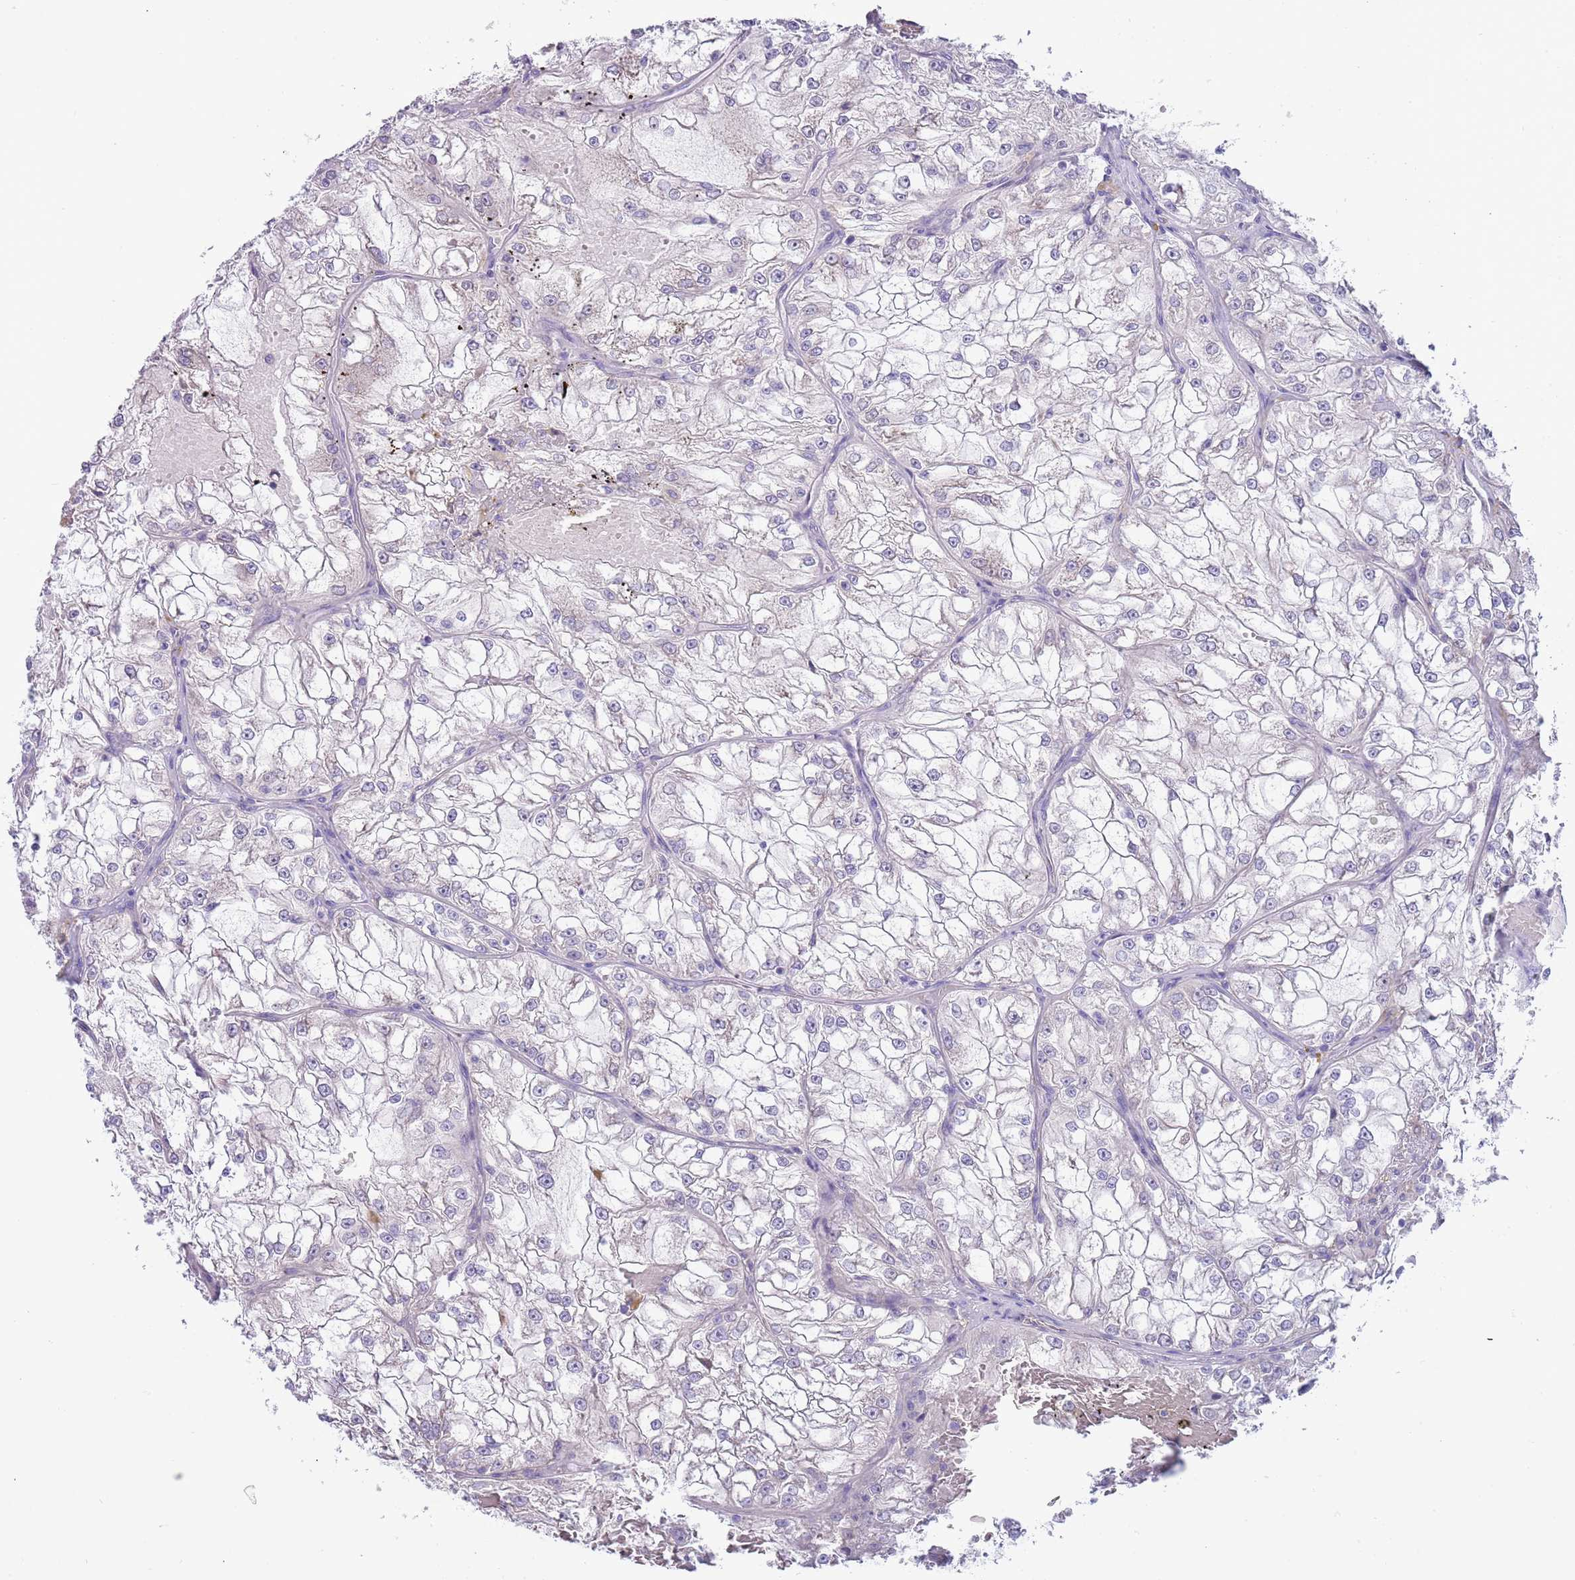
{"staining": {"intensity": "negative", "quantity": "none", "location": "none"}, "tissue": "renal cancer", "cell_type": "Tumor cells", "image_type": "cancer", "snomed": [{"axis": "morphology", "description": "Adenocarcinoma, NOS"}, {"axis": "topography", "description": "Kidney"}], "caption": "An immunohistochemistry photomicrograph of renal cancer is shown. There is no staining in tumor cells of renal cancer.", "gene": "CABYR", "patient": {"sex": "female", "age": 72}}